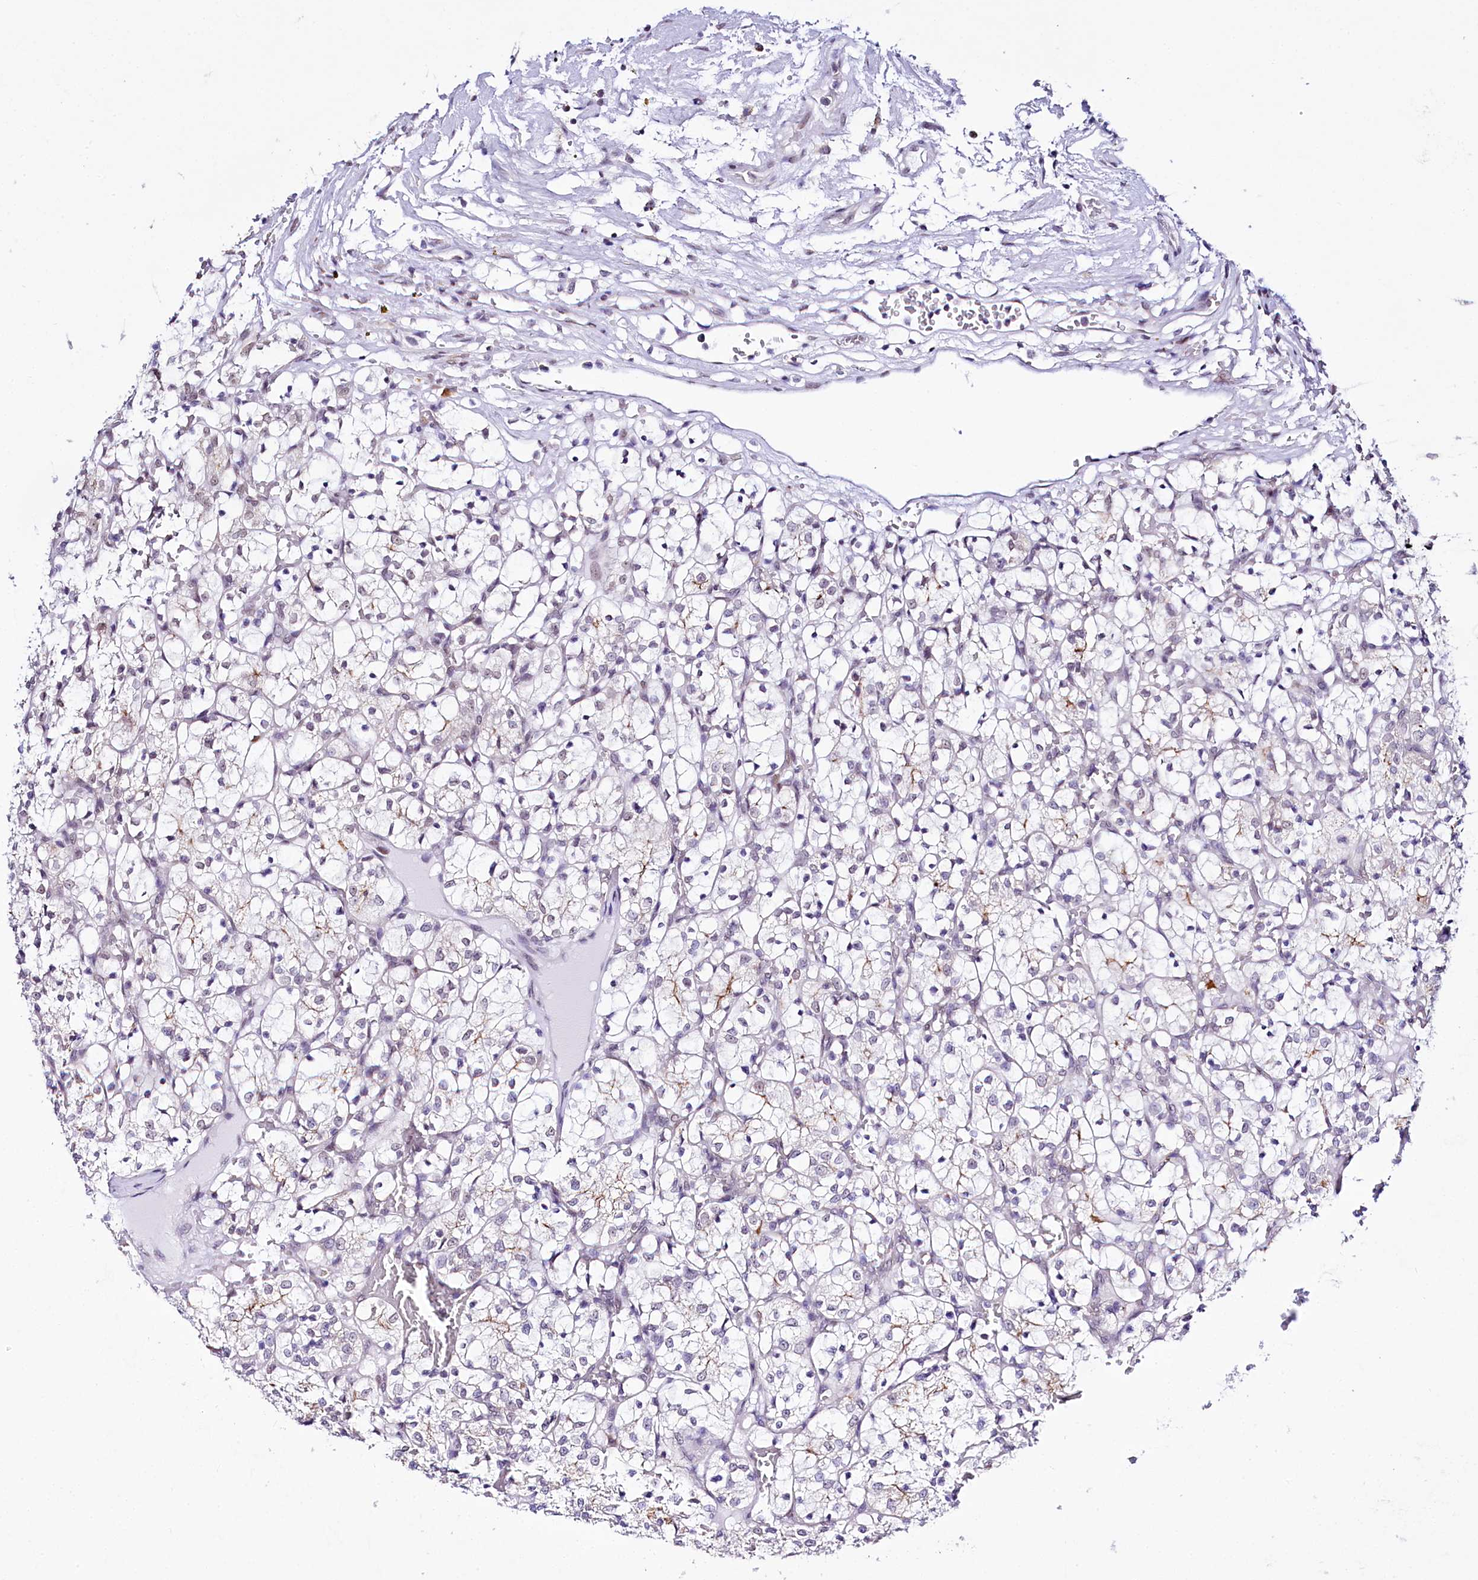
{"staining": {"intensity": "negative", "quantity": "none", "location": "none"}, "tissue": "renal cancer", "cell_type": "Tumor cells", "image_type": "cancer", "snomed": [{"axis": "morphology", "description": "Adenocarcinoma, NOS"}, {"axis": "topography", "description": "Kidney"}], "caption": "Tumor cells are negative for protein expression in human adenocarcinoma (renal).", "gene": "SPATS2", "patient": {"sex": "female", "age": 69}}